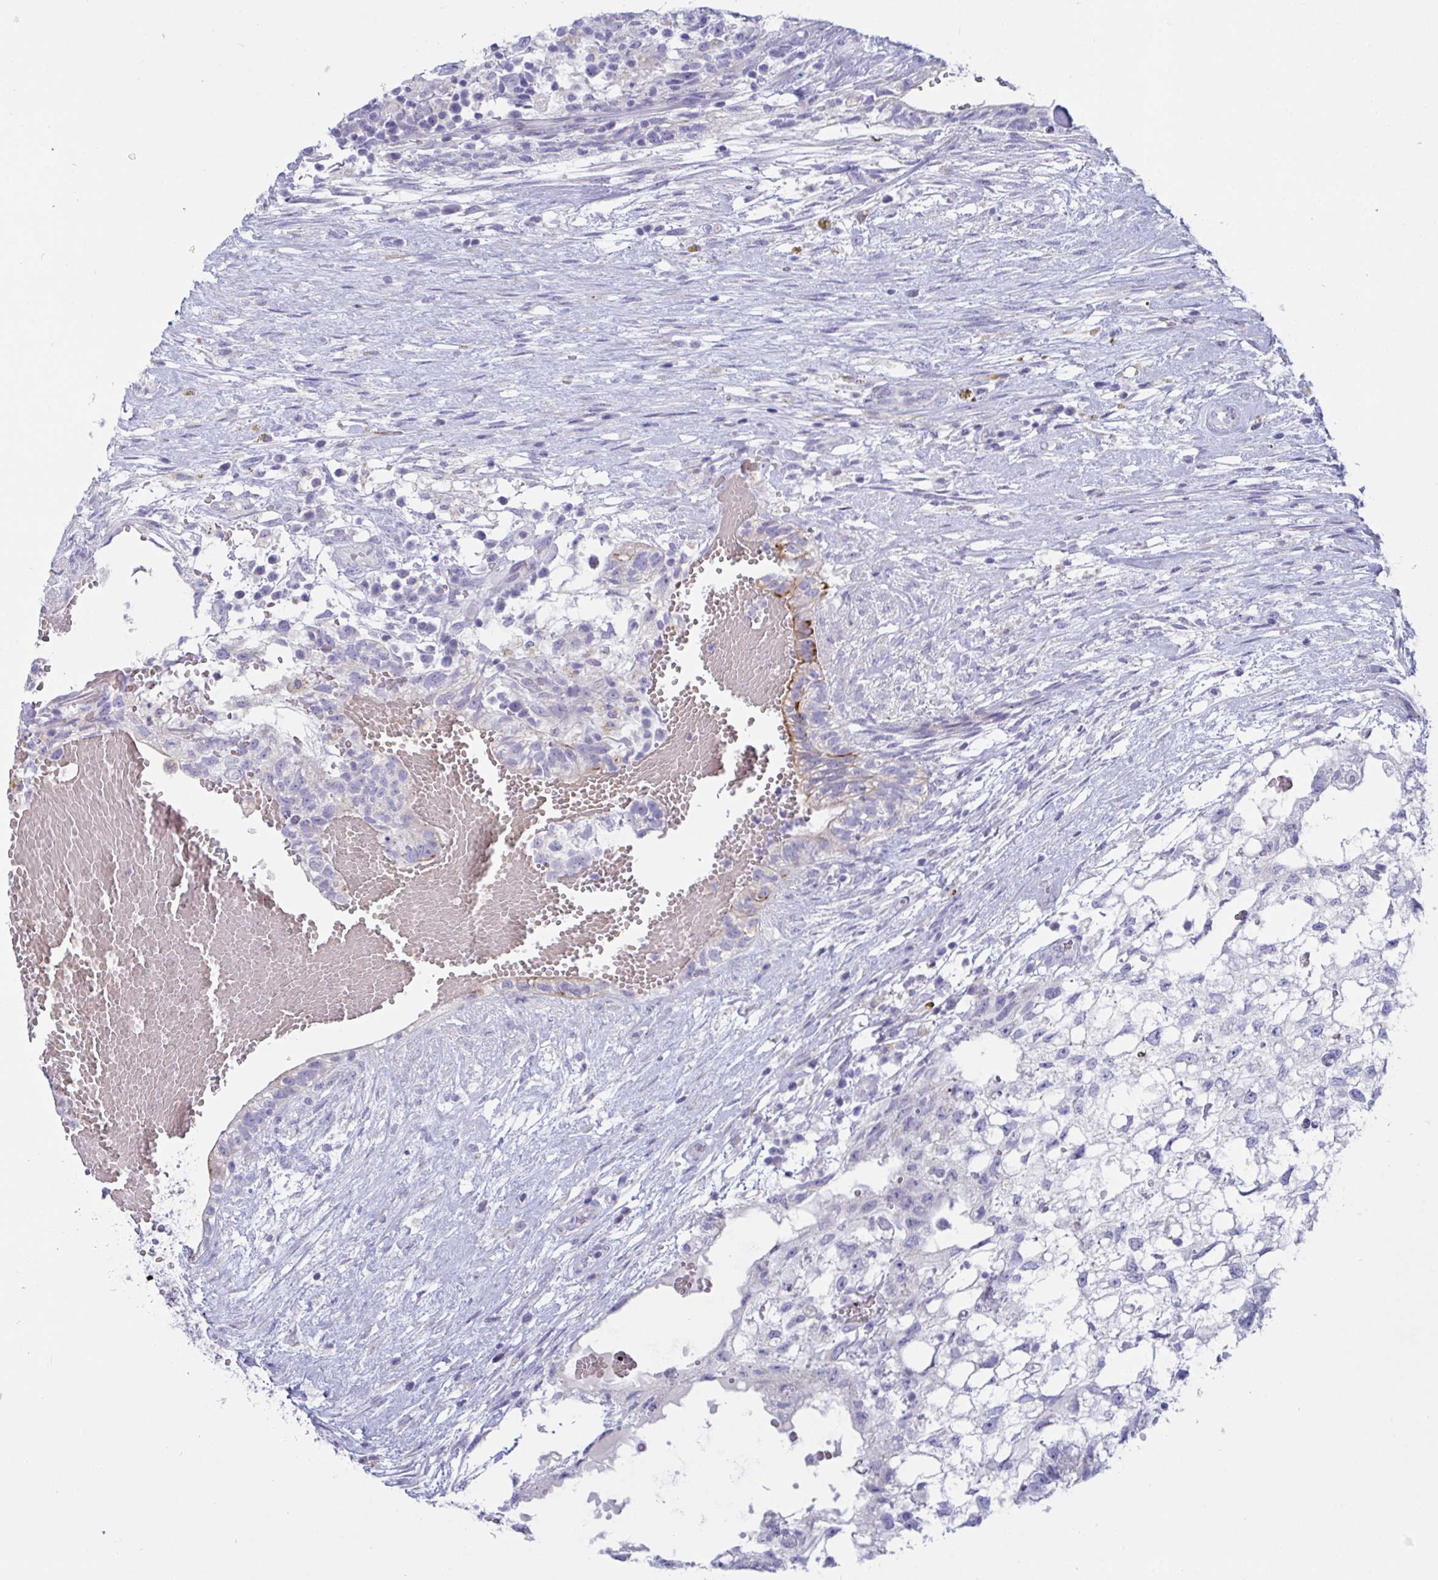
{"staining": {"intensity": "negative", "quantity": "none", "location": "none"}, "tissue": "testis cancer", "cell_type": "Tumor cells", "image_type": "cancer", "snomed": [{"axis": "morphology", "description": "Normal tissue, NOS"}, {"axis": "morphology", "description": "Carcinoma, Embryonal, NOS"}, {"axis": "topography", "description": "Testis"}], "caption": "Tumor cells are negative for brown protein staining in testis cancer (embryonal carcinoma).", "gene": "TAS2R38", "patient": {"sex": "male", "age": 32}}